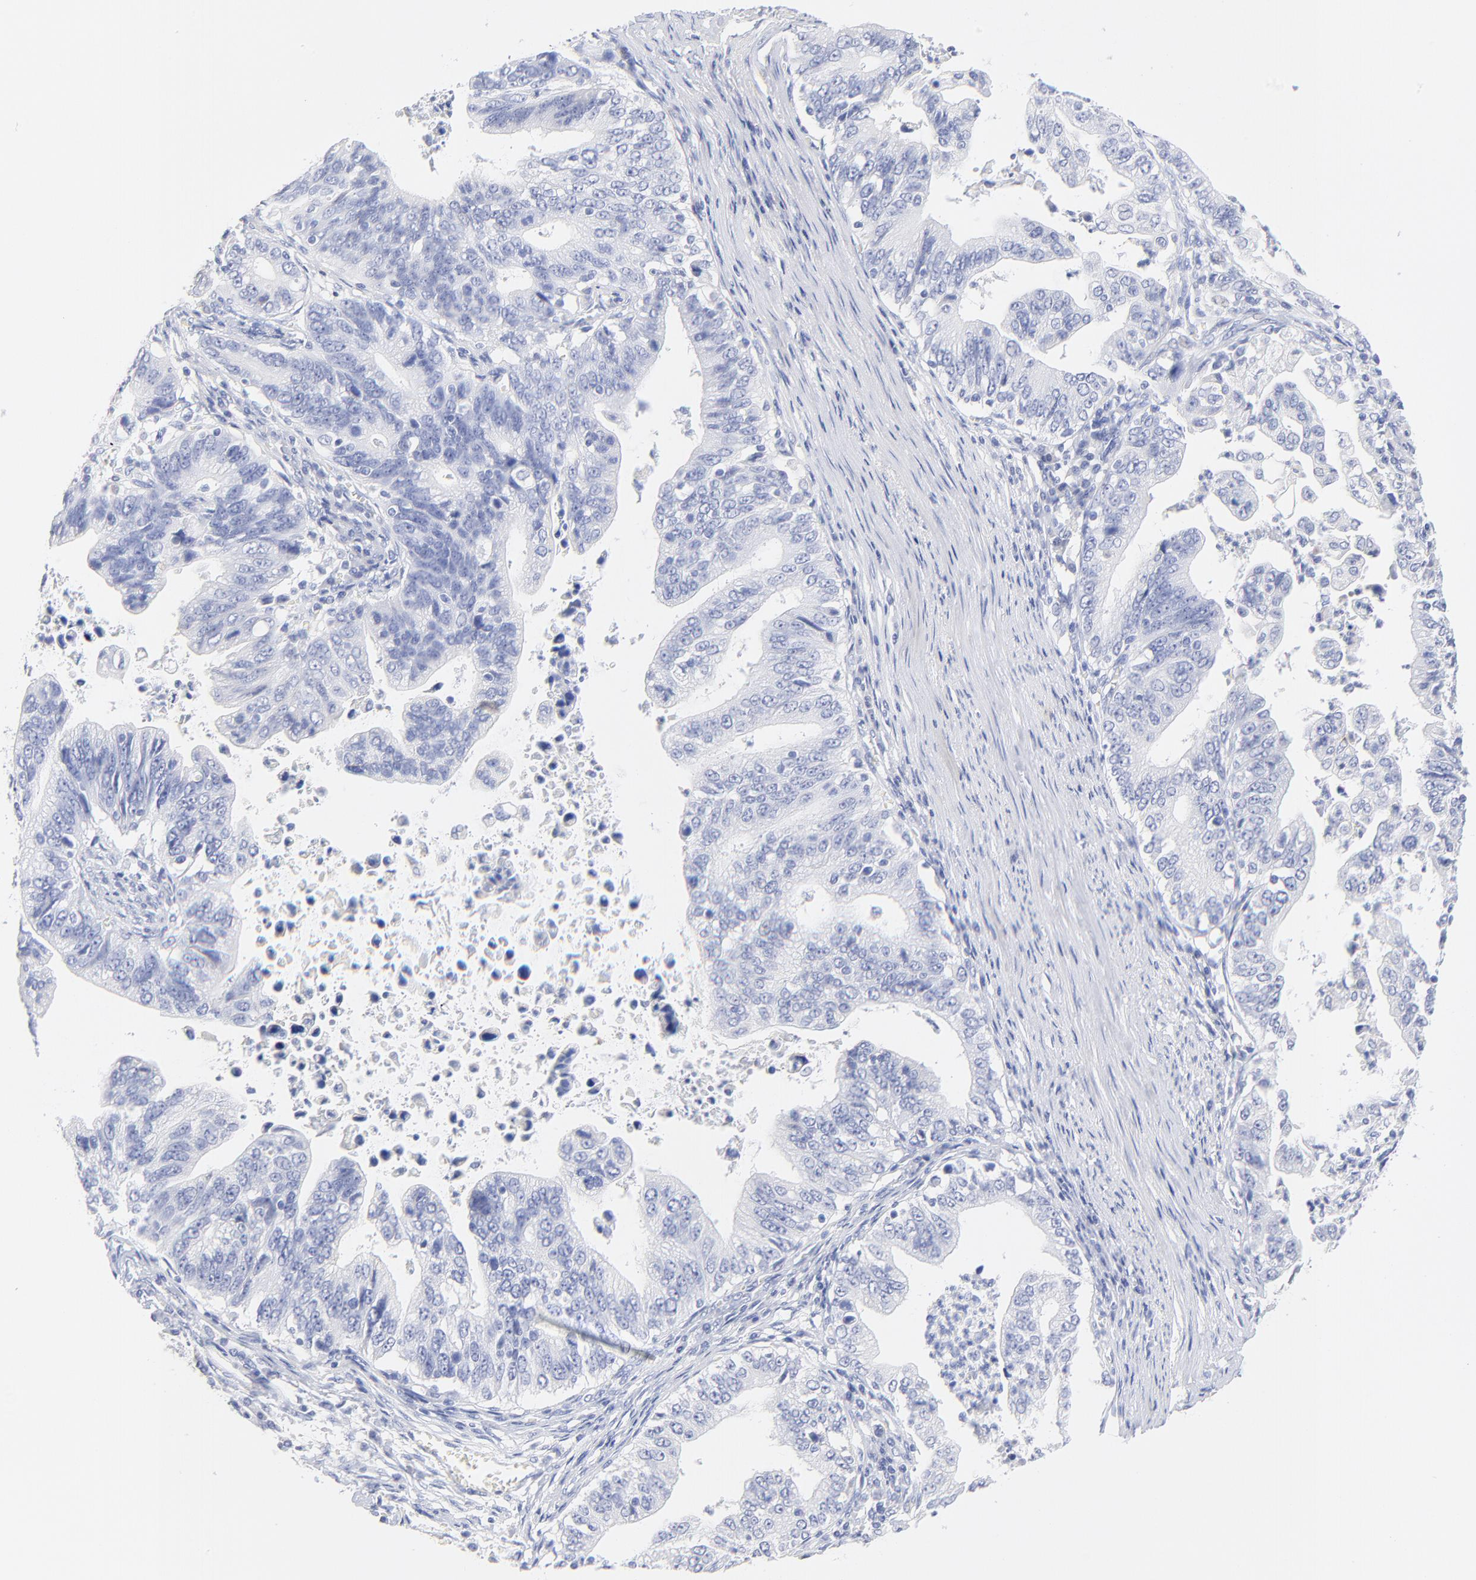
{"staining": {"intensity": "negative", "quantity": "none", "location": "none"}, "tissue": "stomach cancer", "cell_type": "Tumor cells", "image_type": "cancer", "snomed": [{"axis": "morphology", "description": "Adenocarcinoma, NOS"}, {"axis": "topography", "description": "Stomach, upper"}], "caption": "Tumor cells are negative for protein expression in human stomach cancer.", "gene": "SULT4A1", "patient": {"sex": "female", "age": 50}}